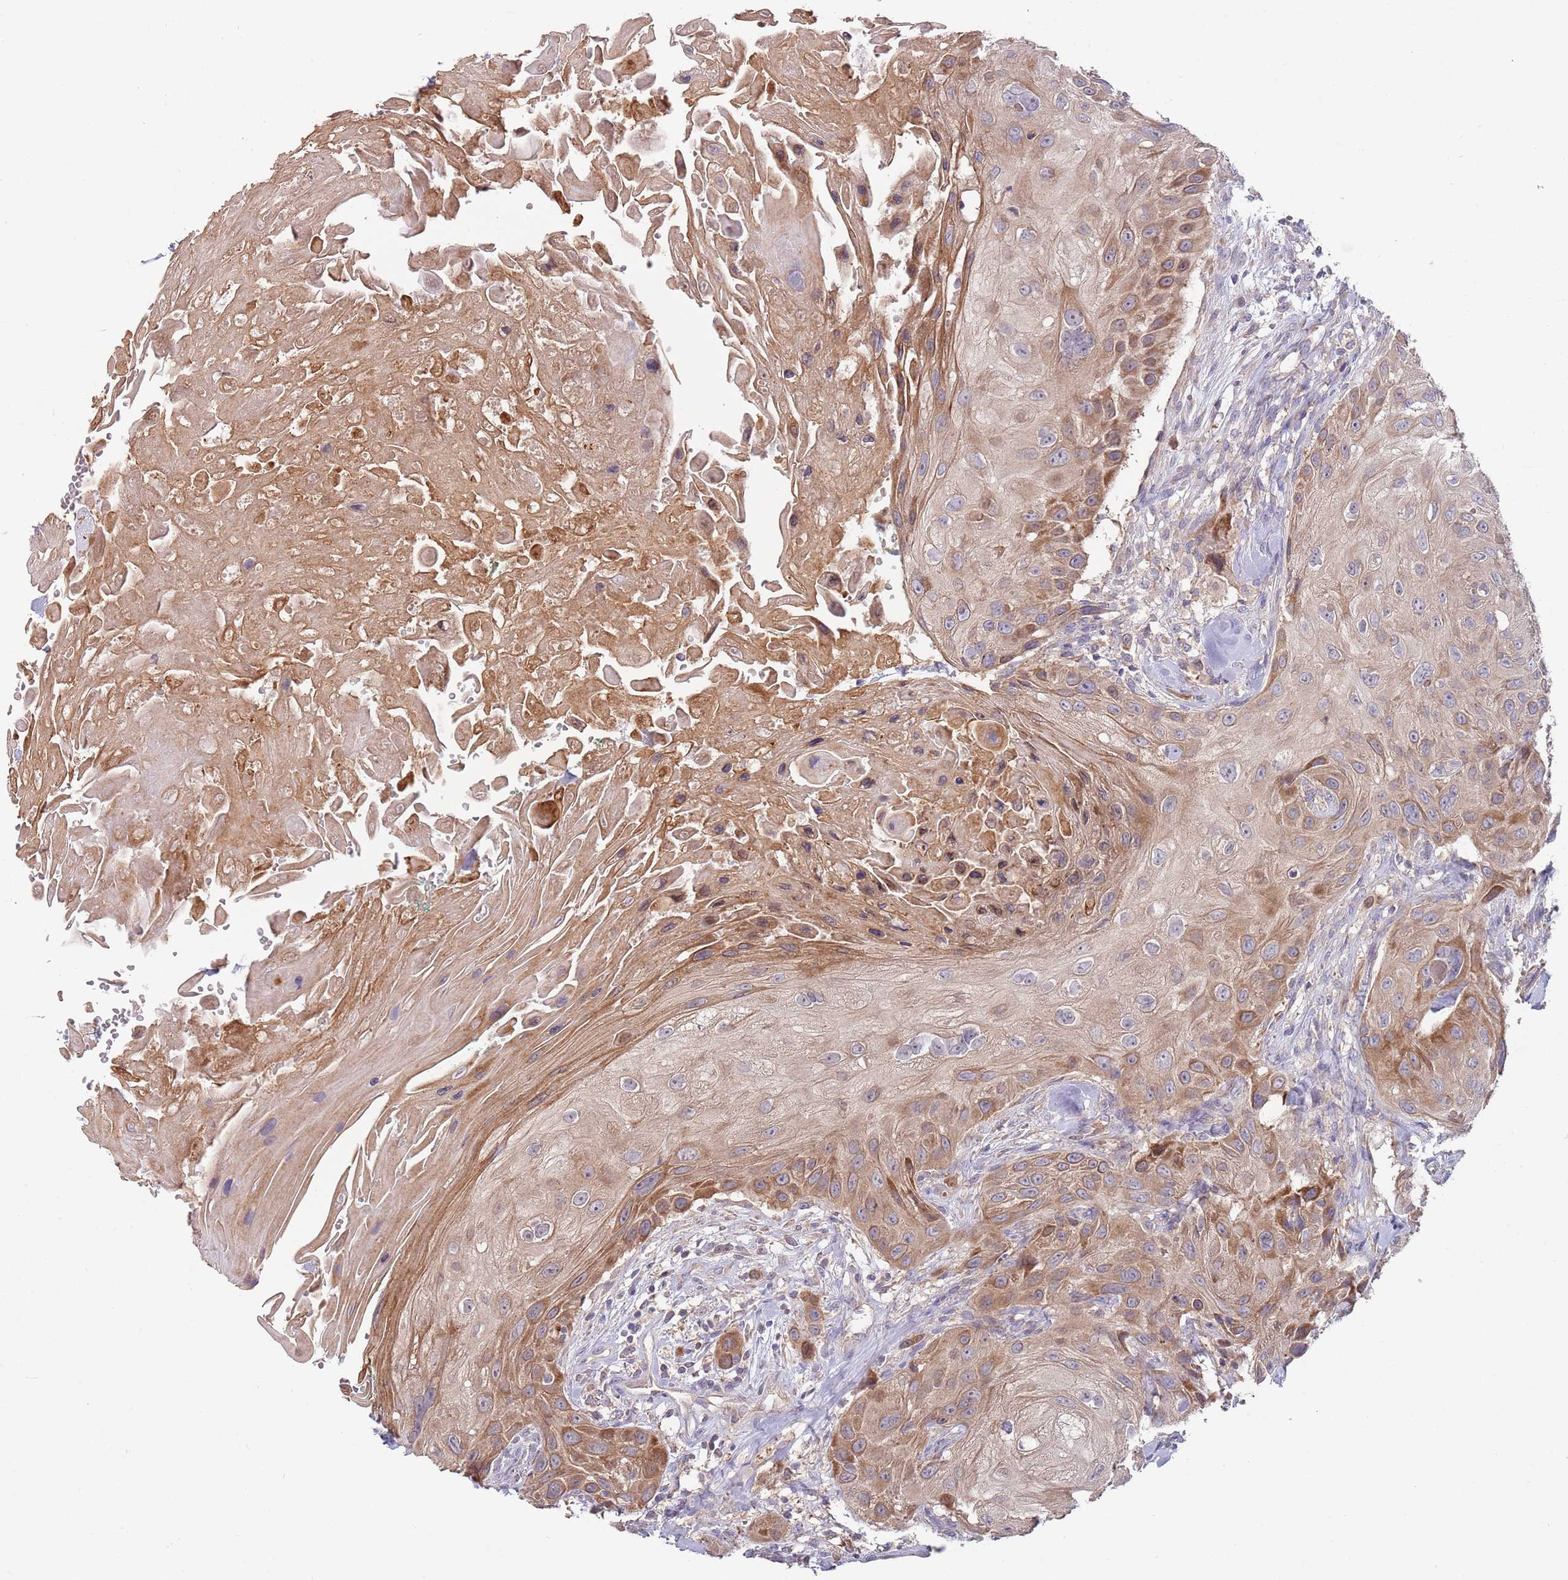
{"staining": {"intensity": "moderate", "quantity": ">75%", "location": "cytoplasmic/membranous"}, "tissue": "head and neck cancer", "cell_type": "Tumor cells", "image_type": "cancer", "snomed": [{"axis": "morphology", "description": "Squamous cell carcinoma, NOS"}, {"axis": "topography", "description": "Head-Neck"}], "caption": "Tumor cells reveal medium levels of moderate cytoplasmic/membranous positivity in about >75% of cells in human head and neck cancer (squamous cell carcinoma).", "gene": "ABCC10", "patient": {"sex": "male", "age": 81}}